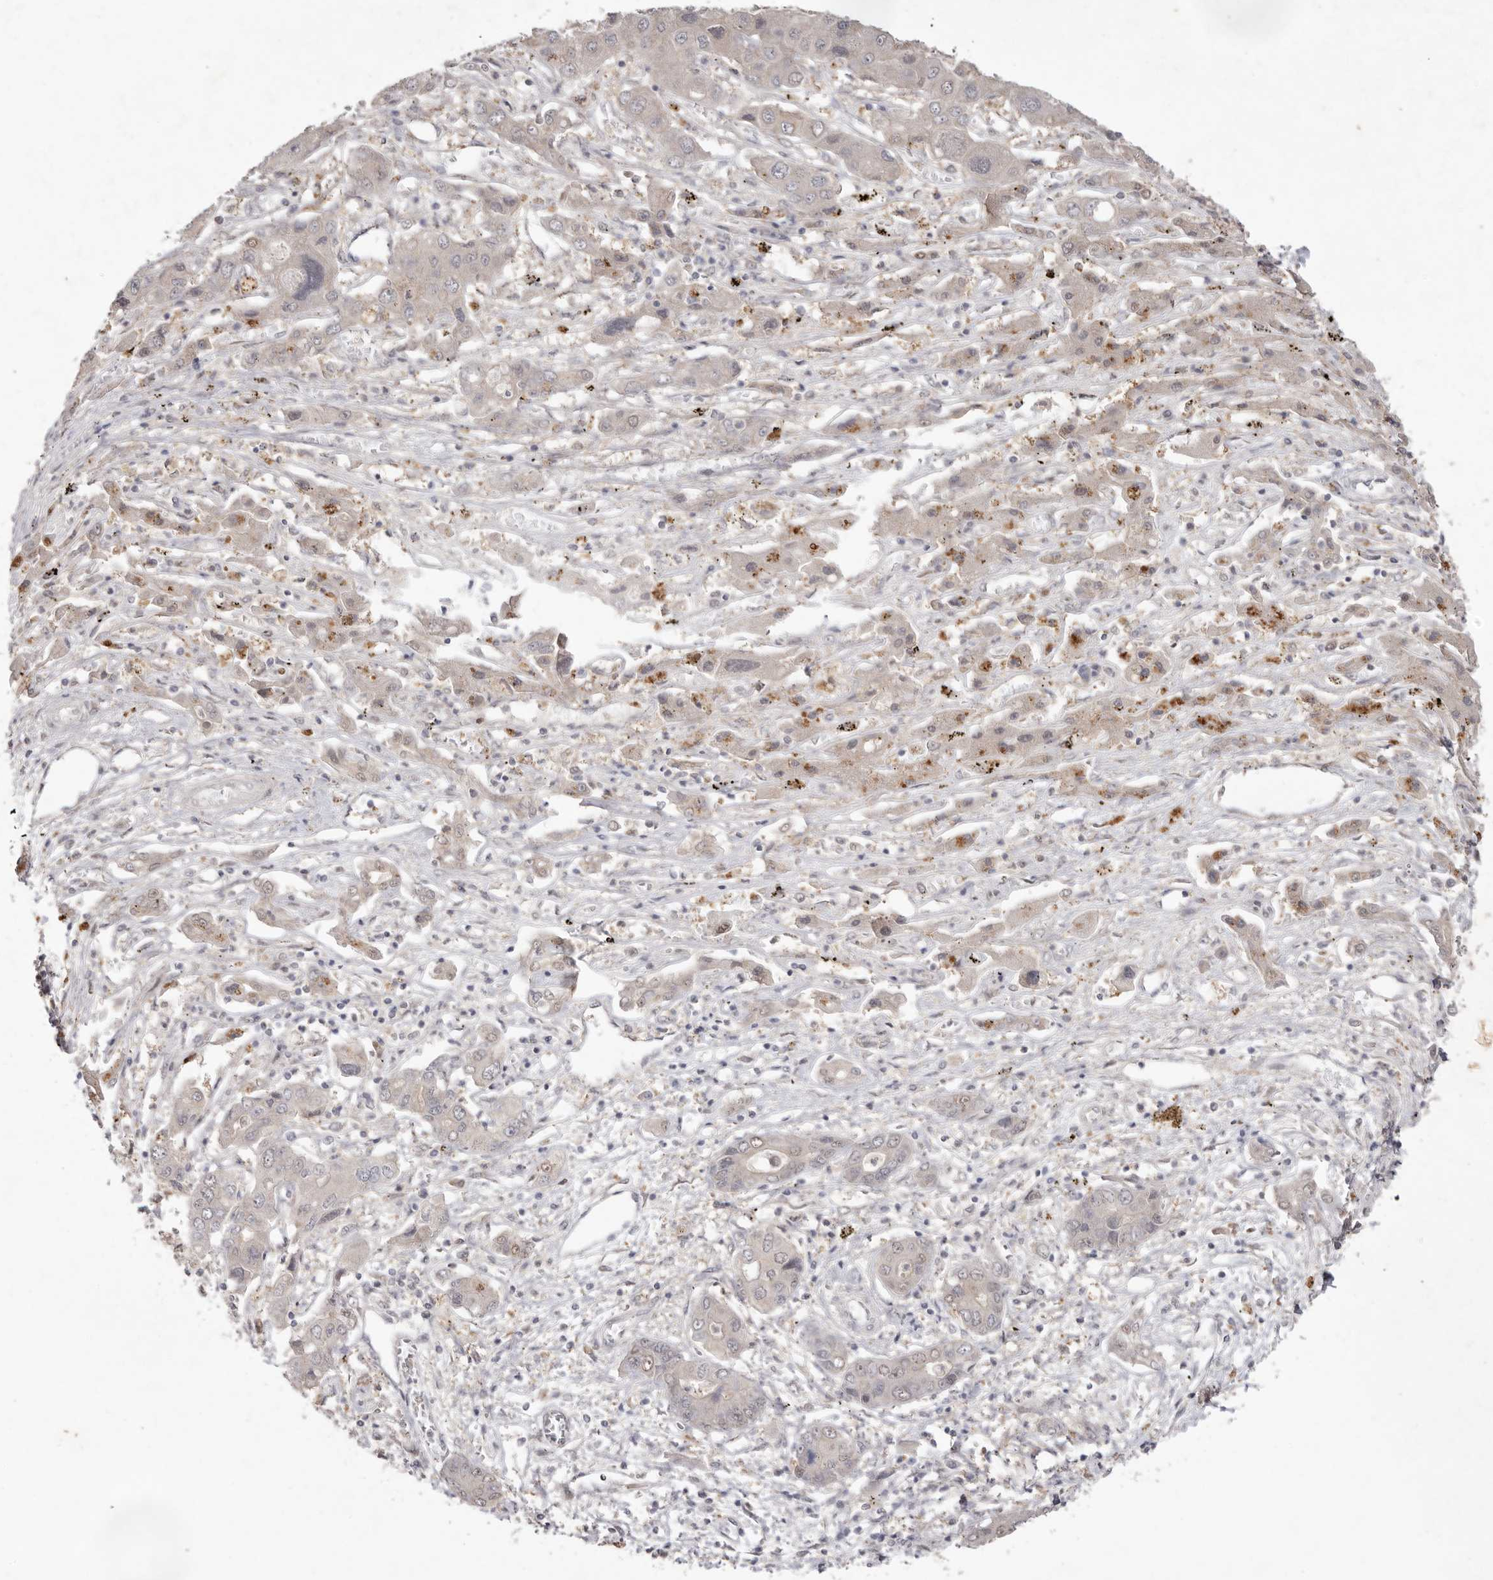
{"staining": {"intensity": "negative", "quantity": "none", "location": "none"}, "tissue": "liver cancer", "cell_type": "Tumor cells", "image_type": "cancer", "snomed": [{"axis": "morphology", "description": "Cholangiocarcinoma"}, {"axis": "topography", "description": "Liver"}], "caption": "Liver cholangiocarcinoma stained for a protein using immunohistochemistry exhibits no staining tumor cells.", "gene": "TADA1", "patient": {"sex": "male", "age": 67}}